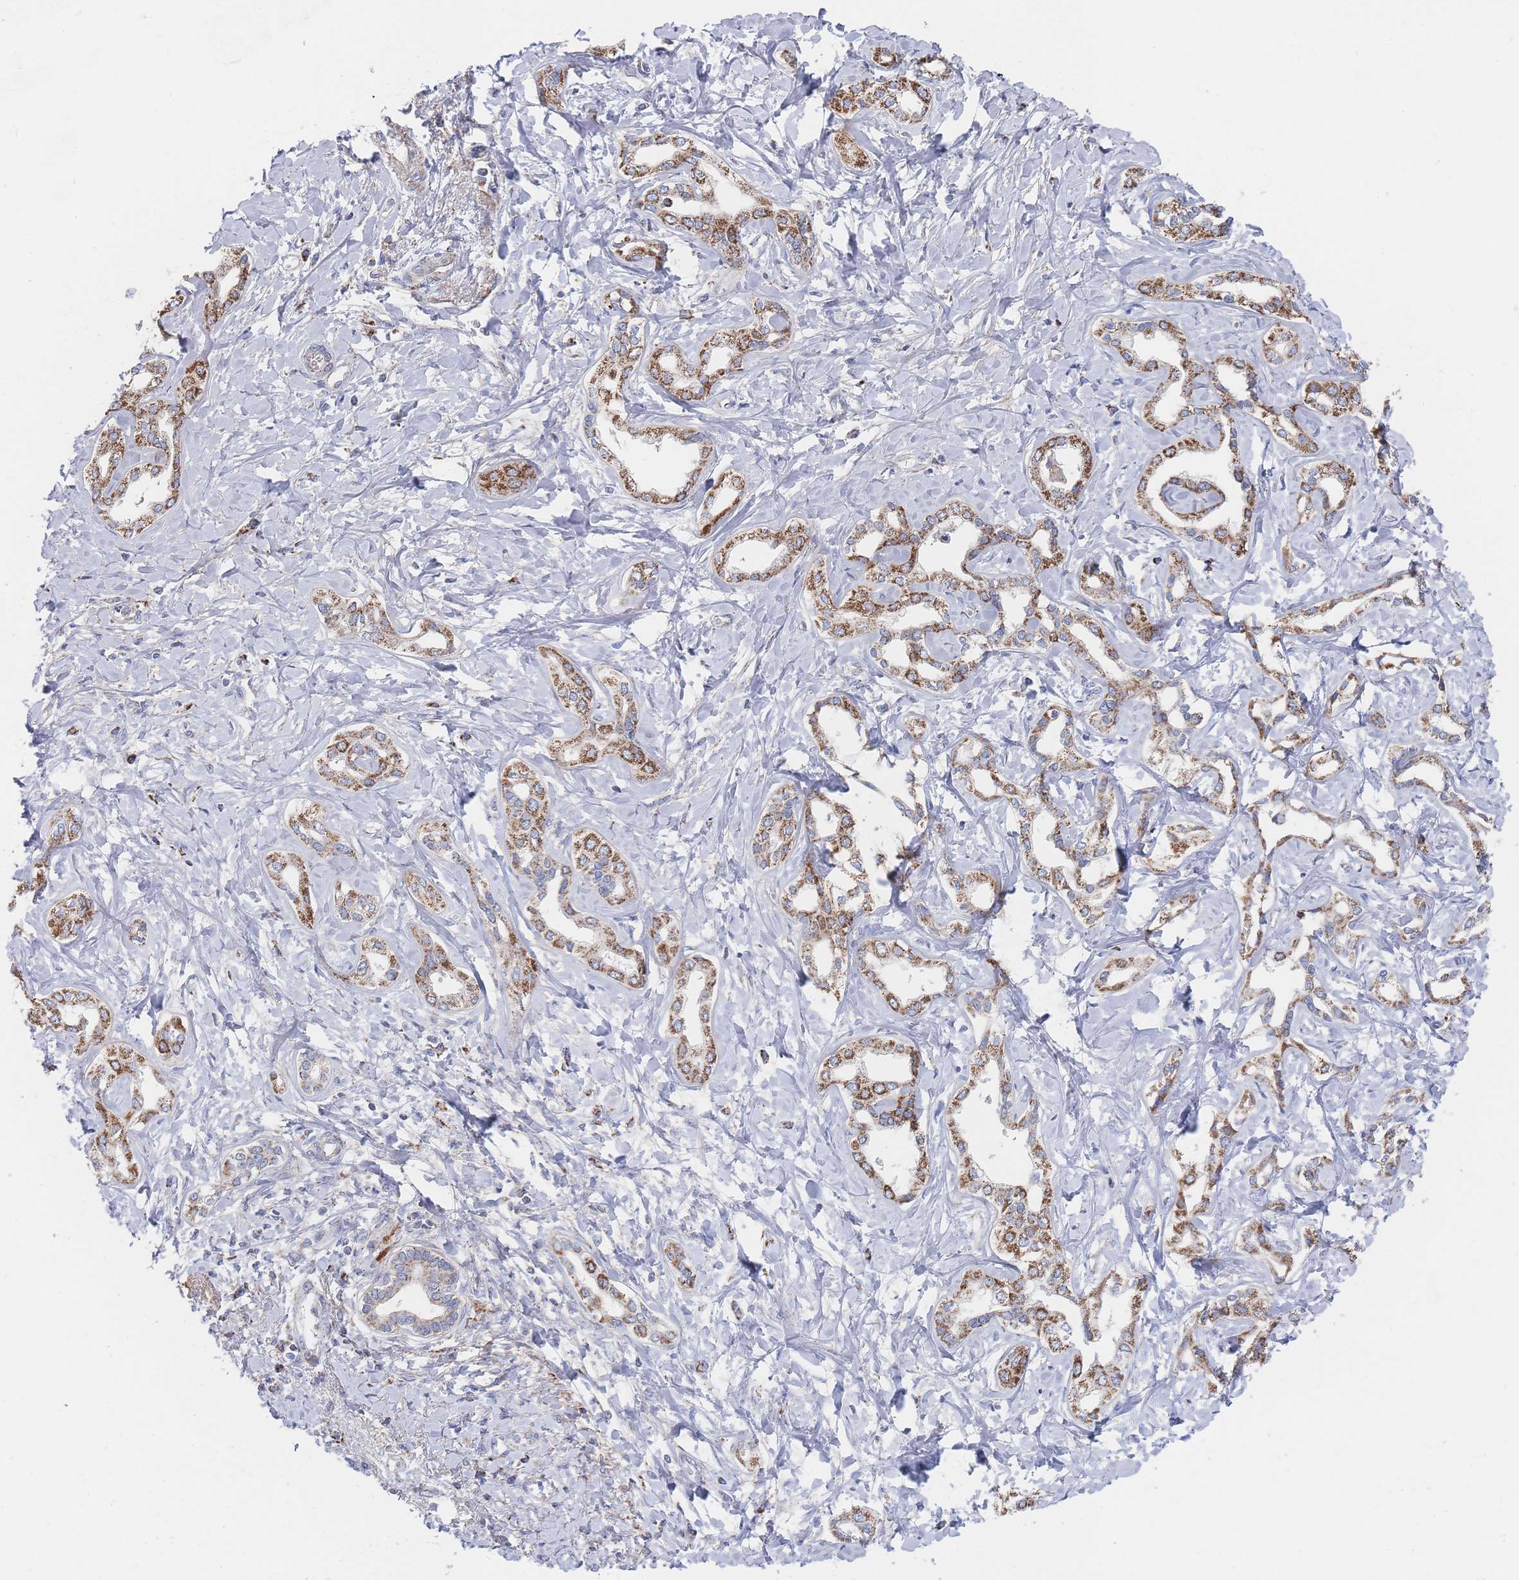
{"staining": {"intensity": "moderate", "quantity": ">75%", "location": "cytoplasmic/membranous"}, "tissue": "liver cancer", "cell_type": "Tumor cells", "image_type": "cancer", "snomed": [{"axis": "morphology", "description": "Cholangiocarcinoma"}, {"axis": "topography", "description": "Liver"}], "caption": "There is medium levels of moderate cytoplasmic/membranous positivity in tumor cells of liver cancer (cholangiocarcinoma), as demonstrated by immunohistochemical staining (brown color).", "gene": "IKZF4", "patient": {"sex": "female", "age": 77}}